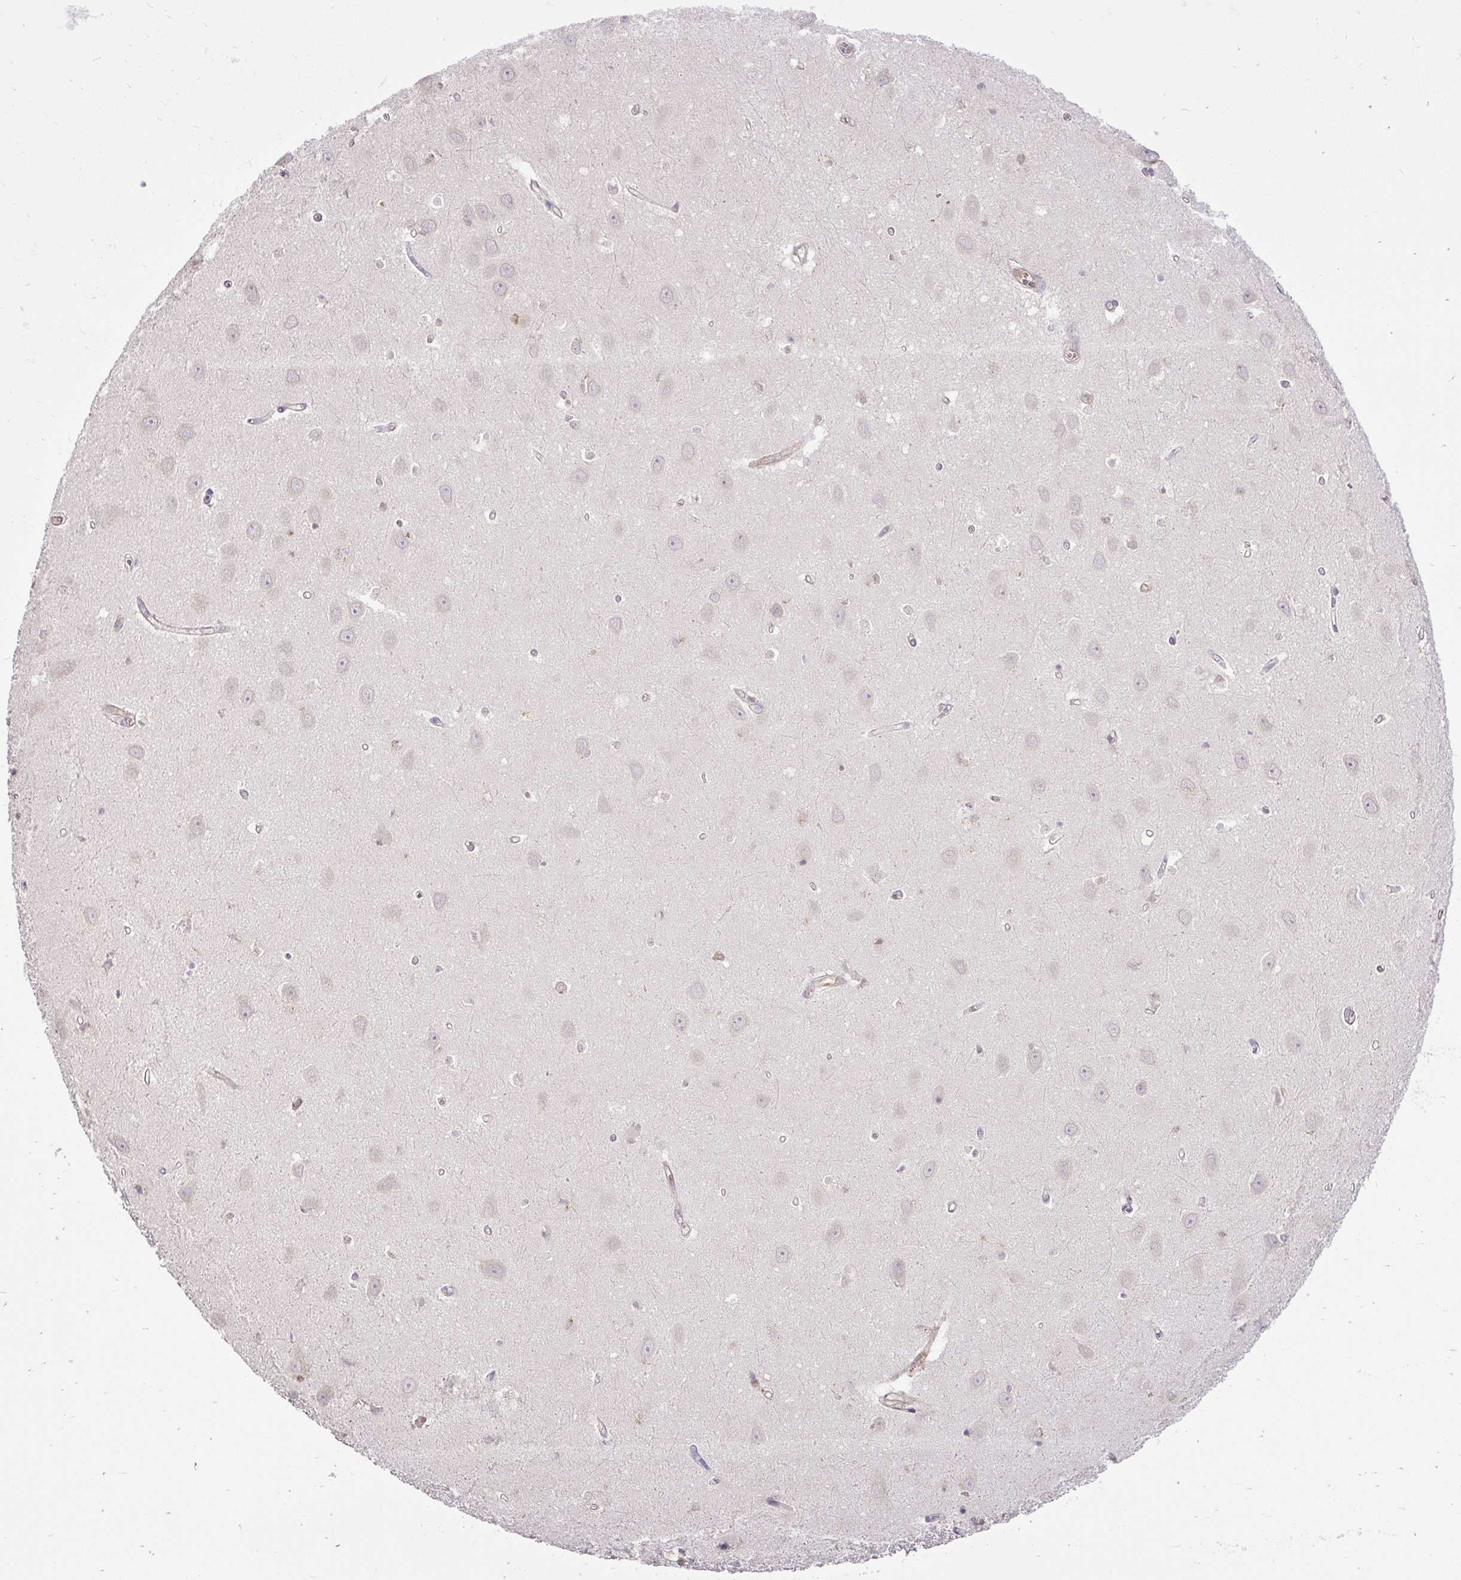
{"staining": {"intensity": "negative", "quantity": "none", "location": "none"}, "tissue": "hippocampus", "cell_type": "Glial cells", "image_type": "normal", "snomed": [{"axis": "morphology", "description": "Normal tissue, NOS"}, {"axis": "topography", "description": "Hippocampus"}], "caption": "IHC of unremarkable hippocampus demonstrates no staining in glial cells.", "gene": "SMC4", "patient": {"sex": "female", "age": 64}}